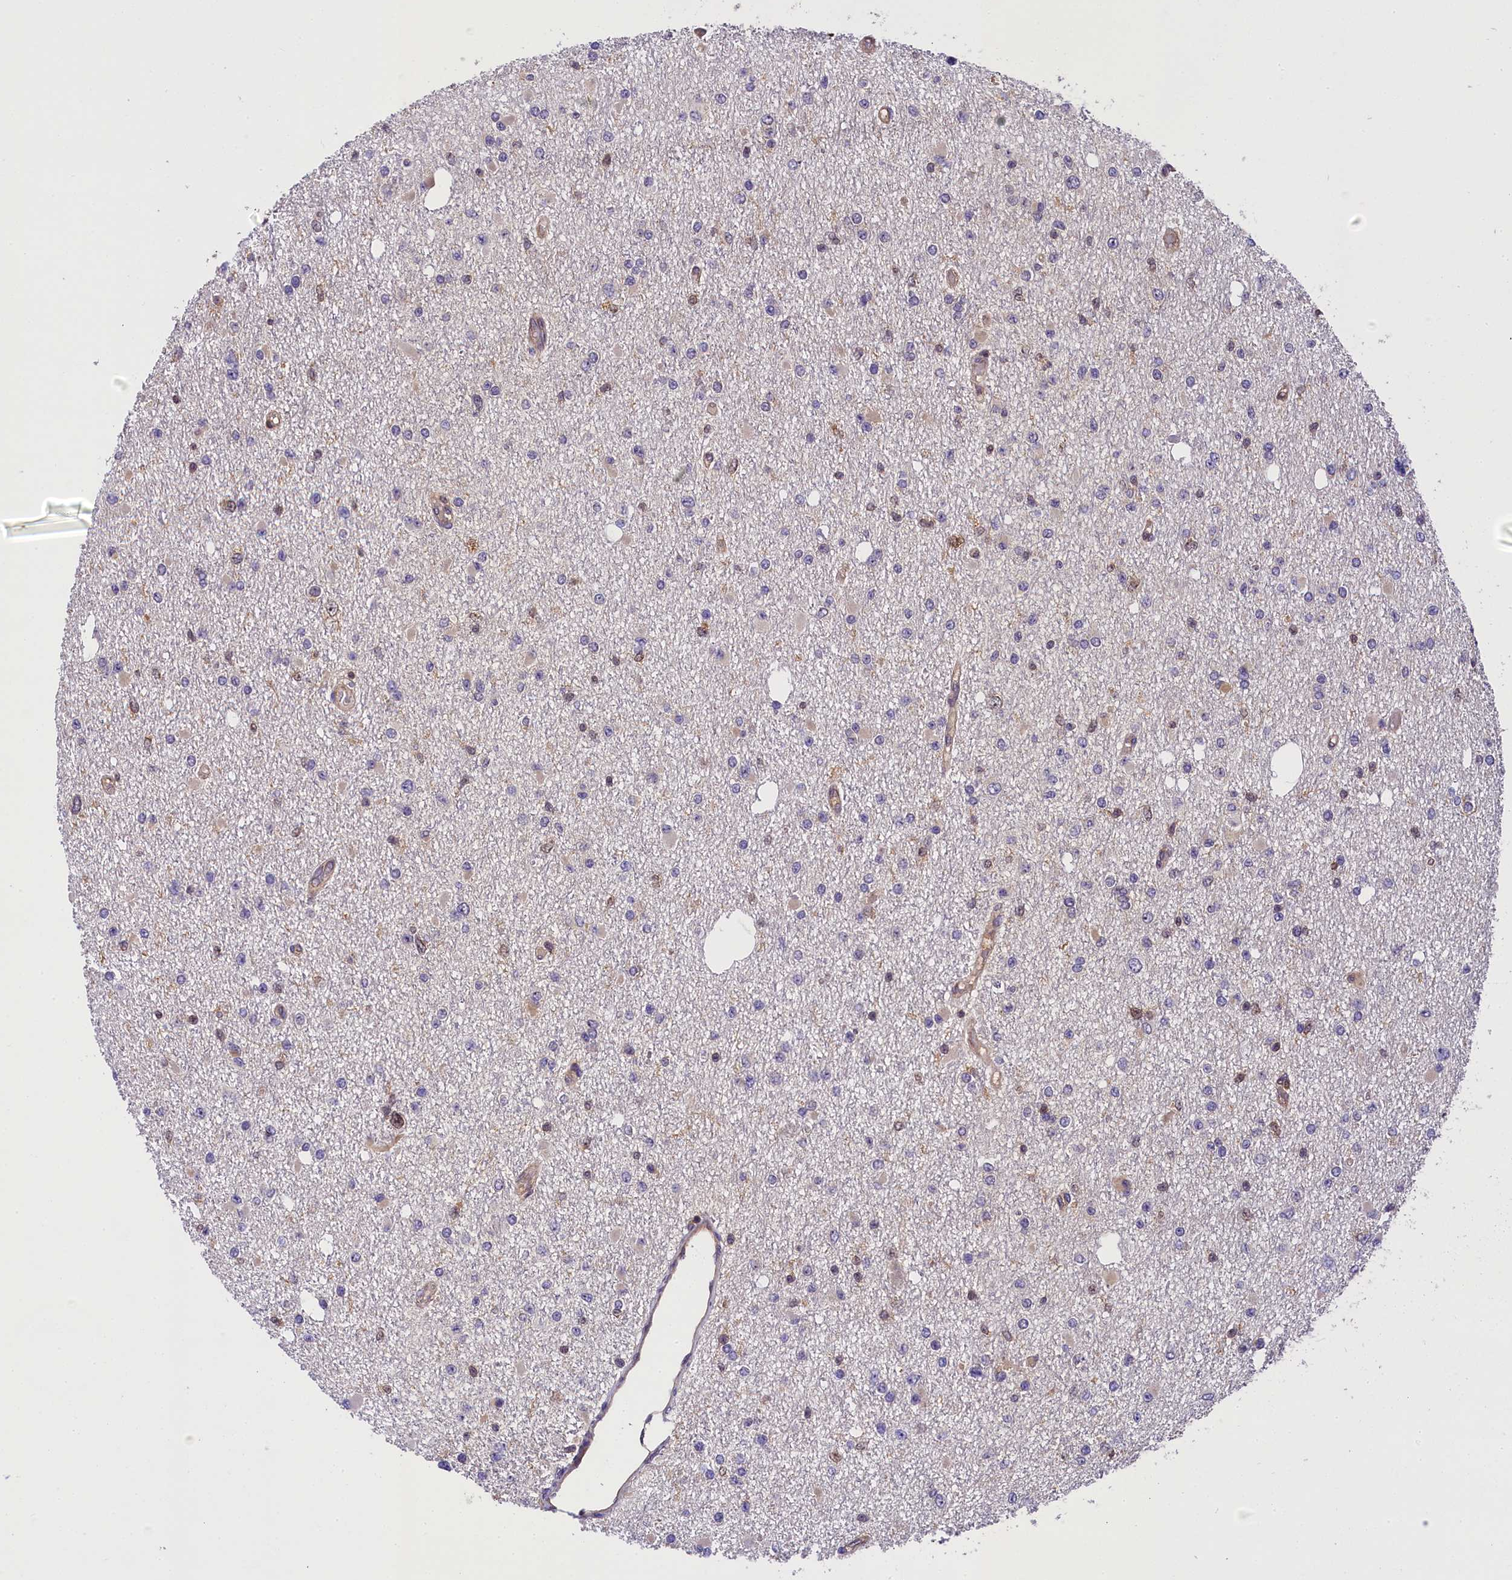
{"staining": {"intensity": "negative", "quantity": "none", "location": "none"}, "tissue": "glioma", "cell_type": "Tumor cells", "image_type": "cancer", "snomed": [{"axis": "morphology", "description": "Glioma, malignant, Low grade"}, {"axis": "topography", "description": "Brain"}], "caption": "Malignant low-grade glioma stained for a protein using immunohistochemistry reveals no expression tumor cells.", "gene": "EIF6", "patient": {"sex": "female", "age": 22}}